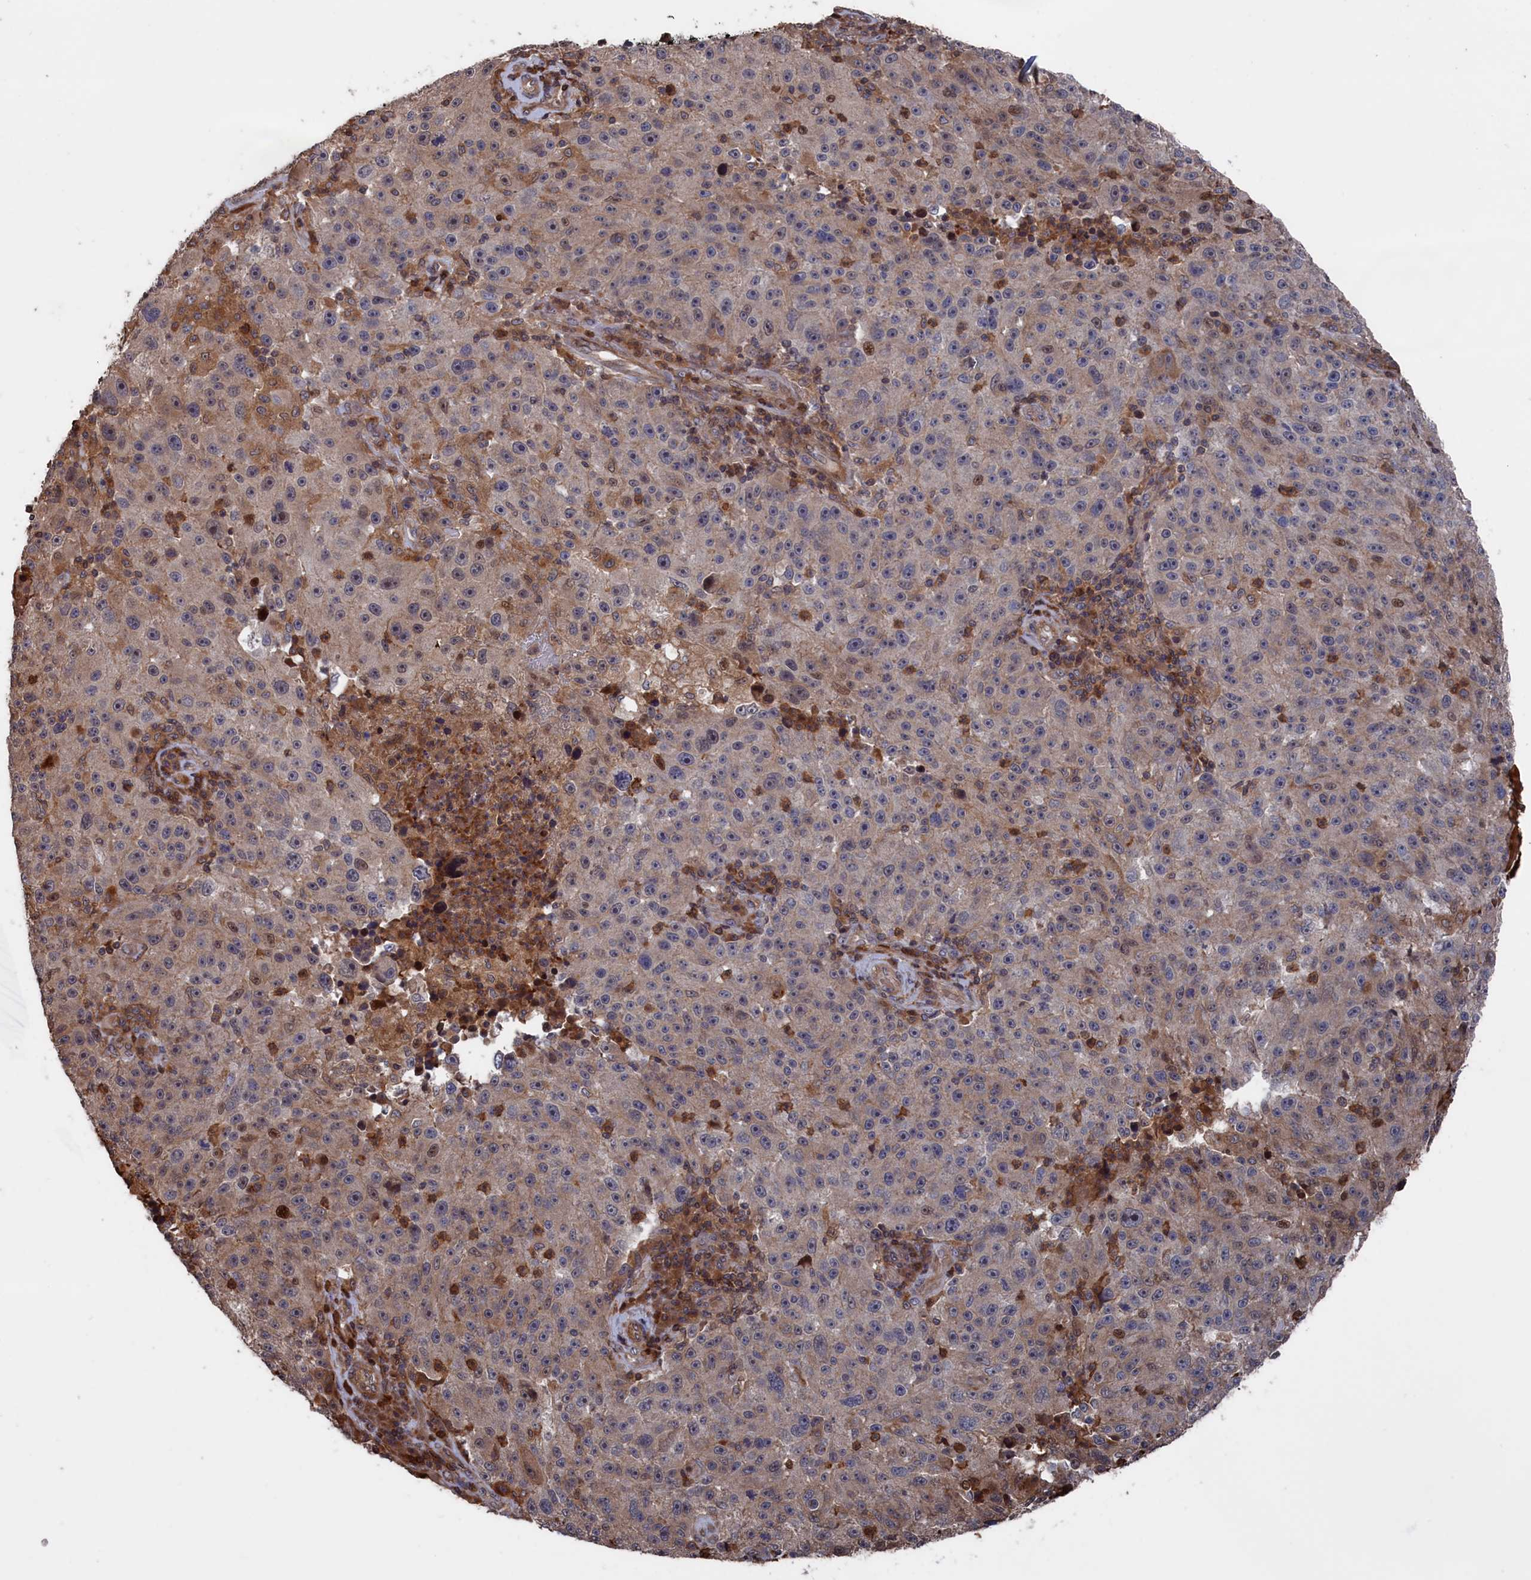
{"staining": {"intensity": "negative", "quantity": "none", "location": "none"}, "tissue": "melanoma", "cell_type": "Tumor cells", "image_type": "cancer", "snomed": [{"axis": "morphology", "description": "Malignant melanoma, NOS"}, {"axis": "topography", "description": "Skin"}], "caption": "This image is of melanoma stained with IHC to label a protein in brown with the nuclei are counter-stained blue. There is no staining in tumor cells. Nuclei are stained in blue.", "gene": "PLA2G15", "patient": {"sex": "male", "age": 53}}